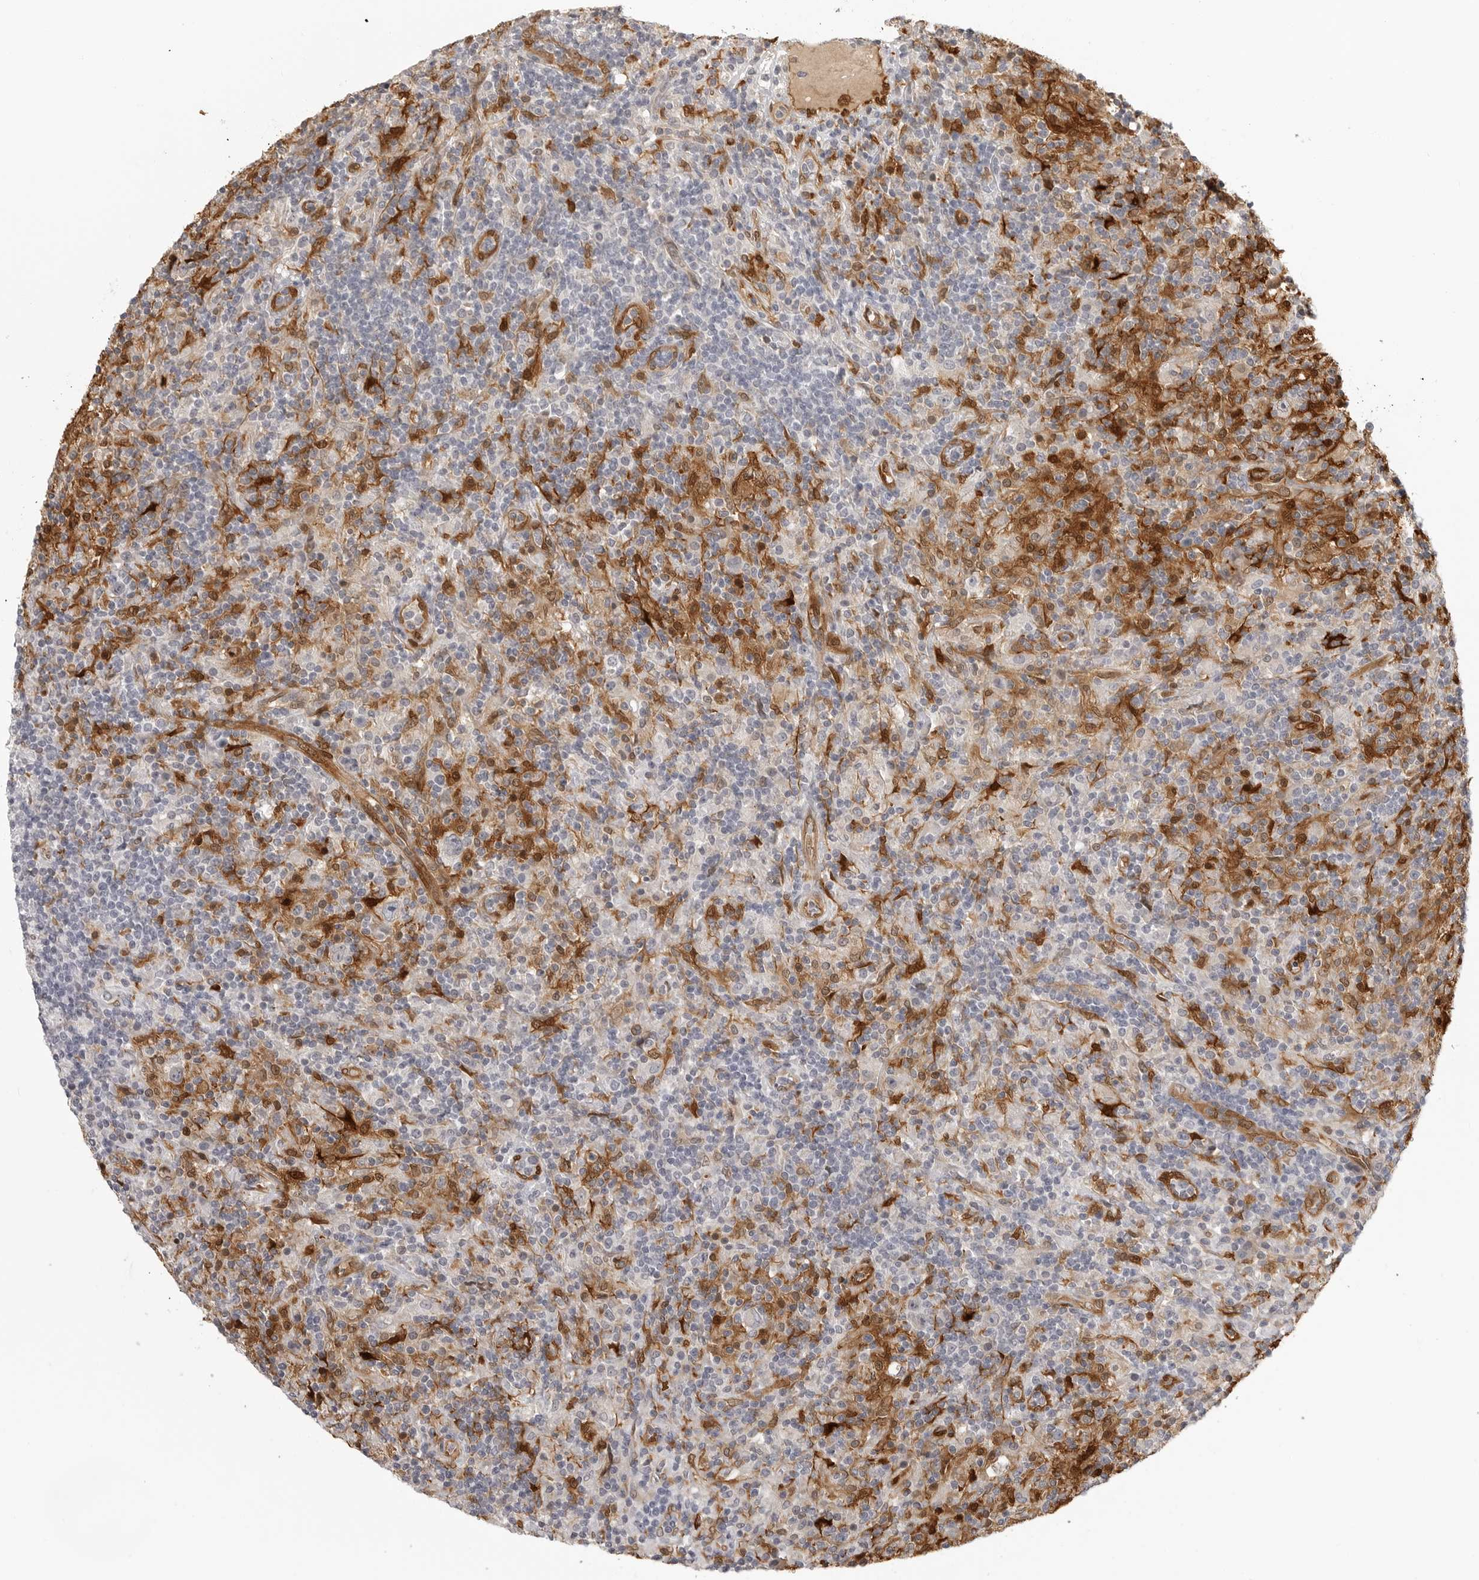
{"staining": {"intensity": "negative", "quantity": "none", "location": "none"}, "tissue": "lymphoma", "cell_type": "Tumor cells", "image_type": "cancer", "snomed": [{"axis": "morphology", "description": "Hodgkin's disease, NOS"}, {"axis": "topography", "description": "Lymph node"}], "caption": "Lymphoma was stained to show a protein in brown. There is no significant positivity in tumor cells. (DAB immunohistochemistry, high magnification).", "gene": "IDO1", "patient": {"sex": "male", "age": 70}}